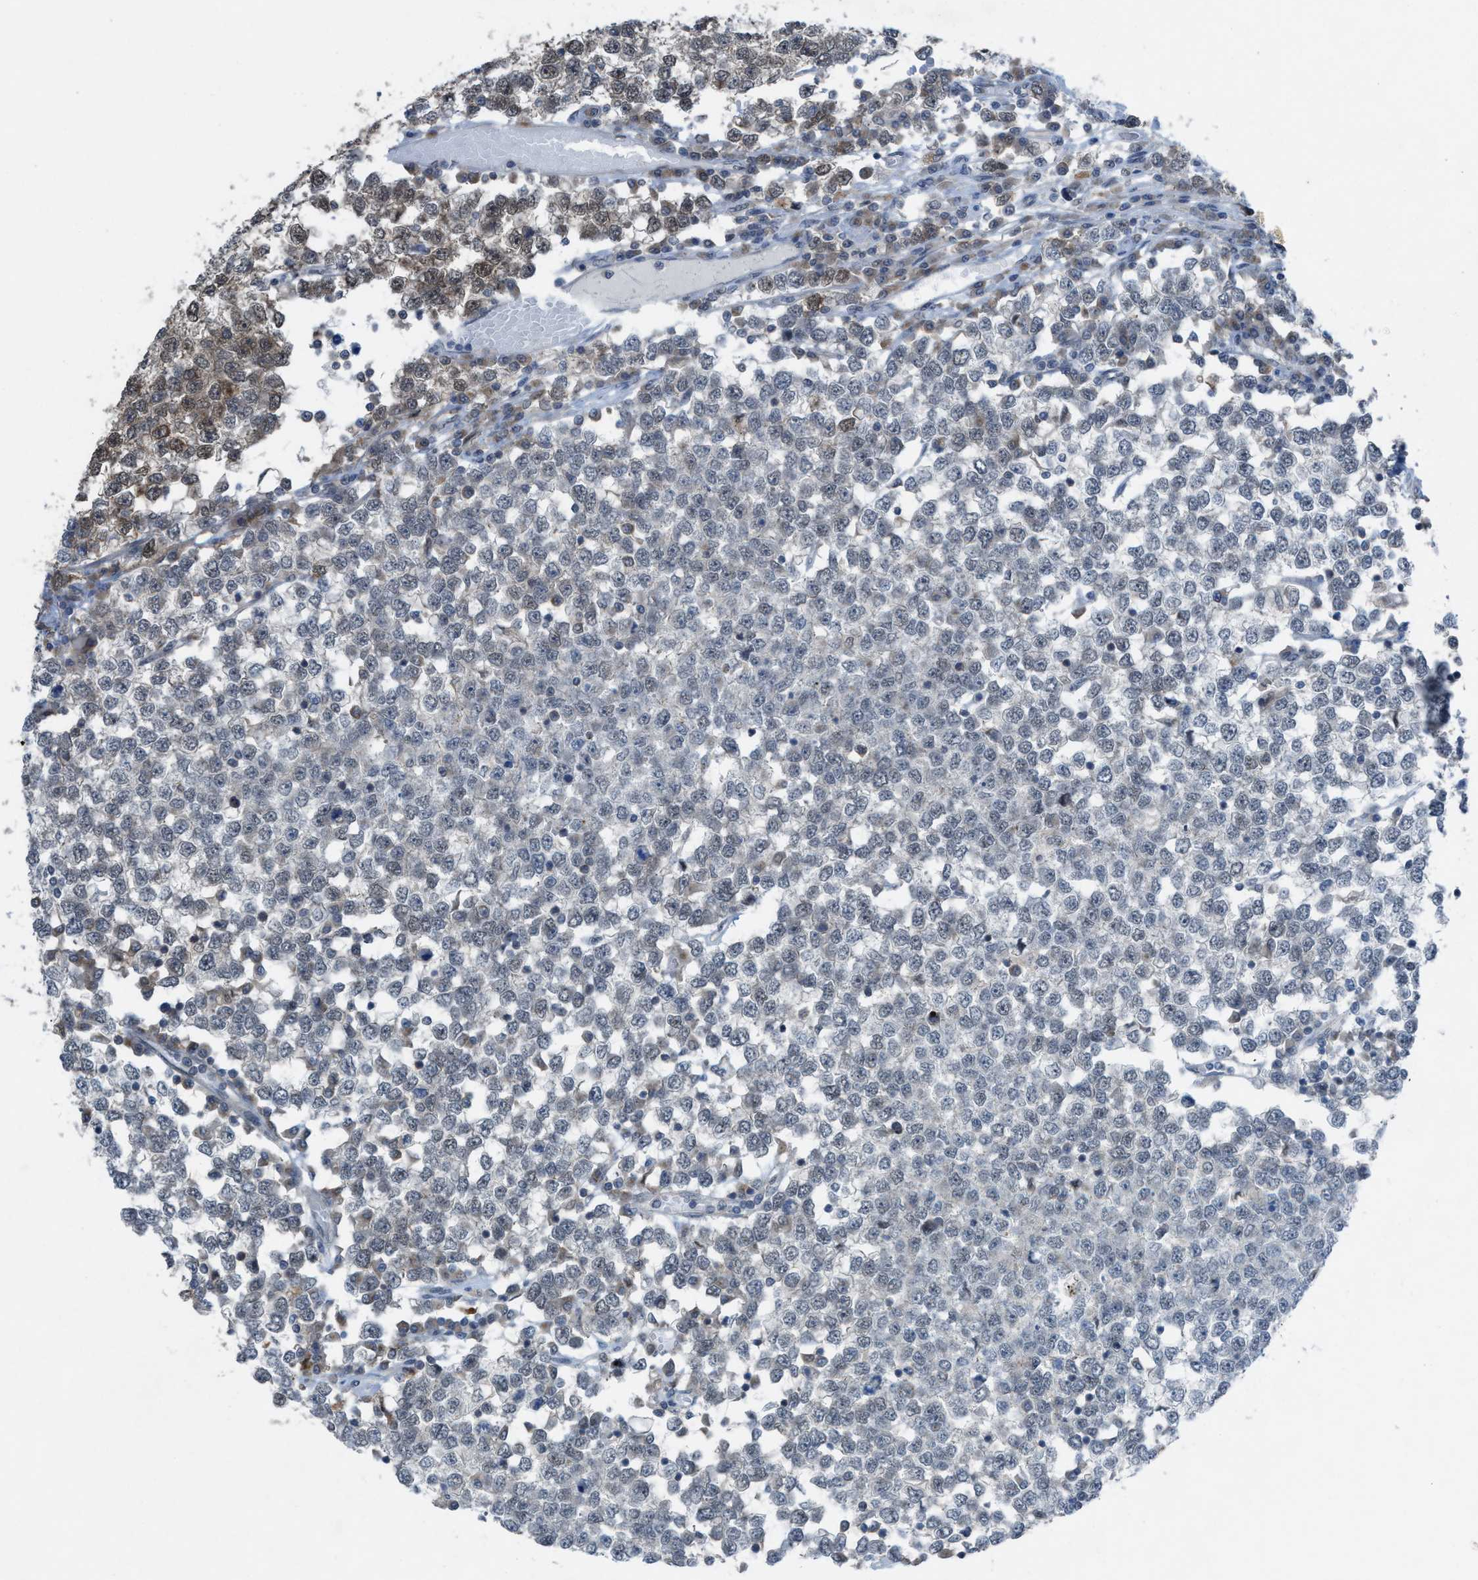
{"staining": {"intensity": "weak", "quantity": "<25%", "location": "cytoplasmic/membranous"}, "tissue": "testis cancer", "cell_type": "Tumor cells", "image_type": "cancer", "snomed": [{"axis": "morphology", "description": "Seminoma, NOS"}, {"axis": "topography", "description": "Testis"}], "caption": "Testis cancer was stained to show a protein in brown. There is no significant staining in tumor cells.", "gene": "PLAA", "patient": {"sex": "male", "age": 65}}